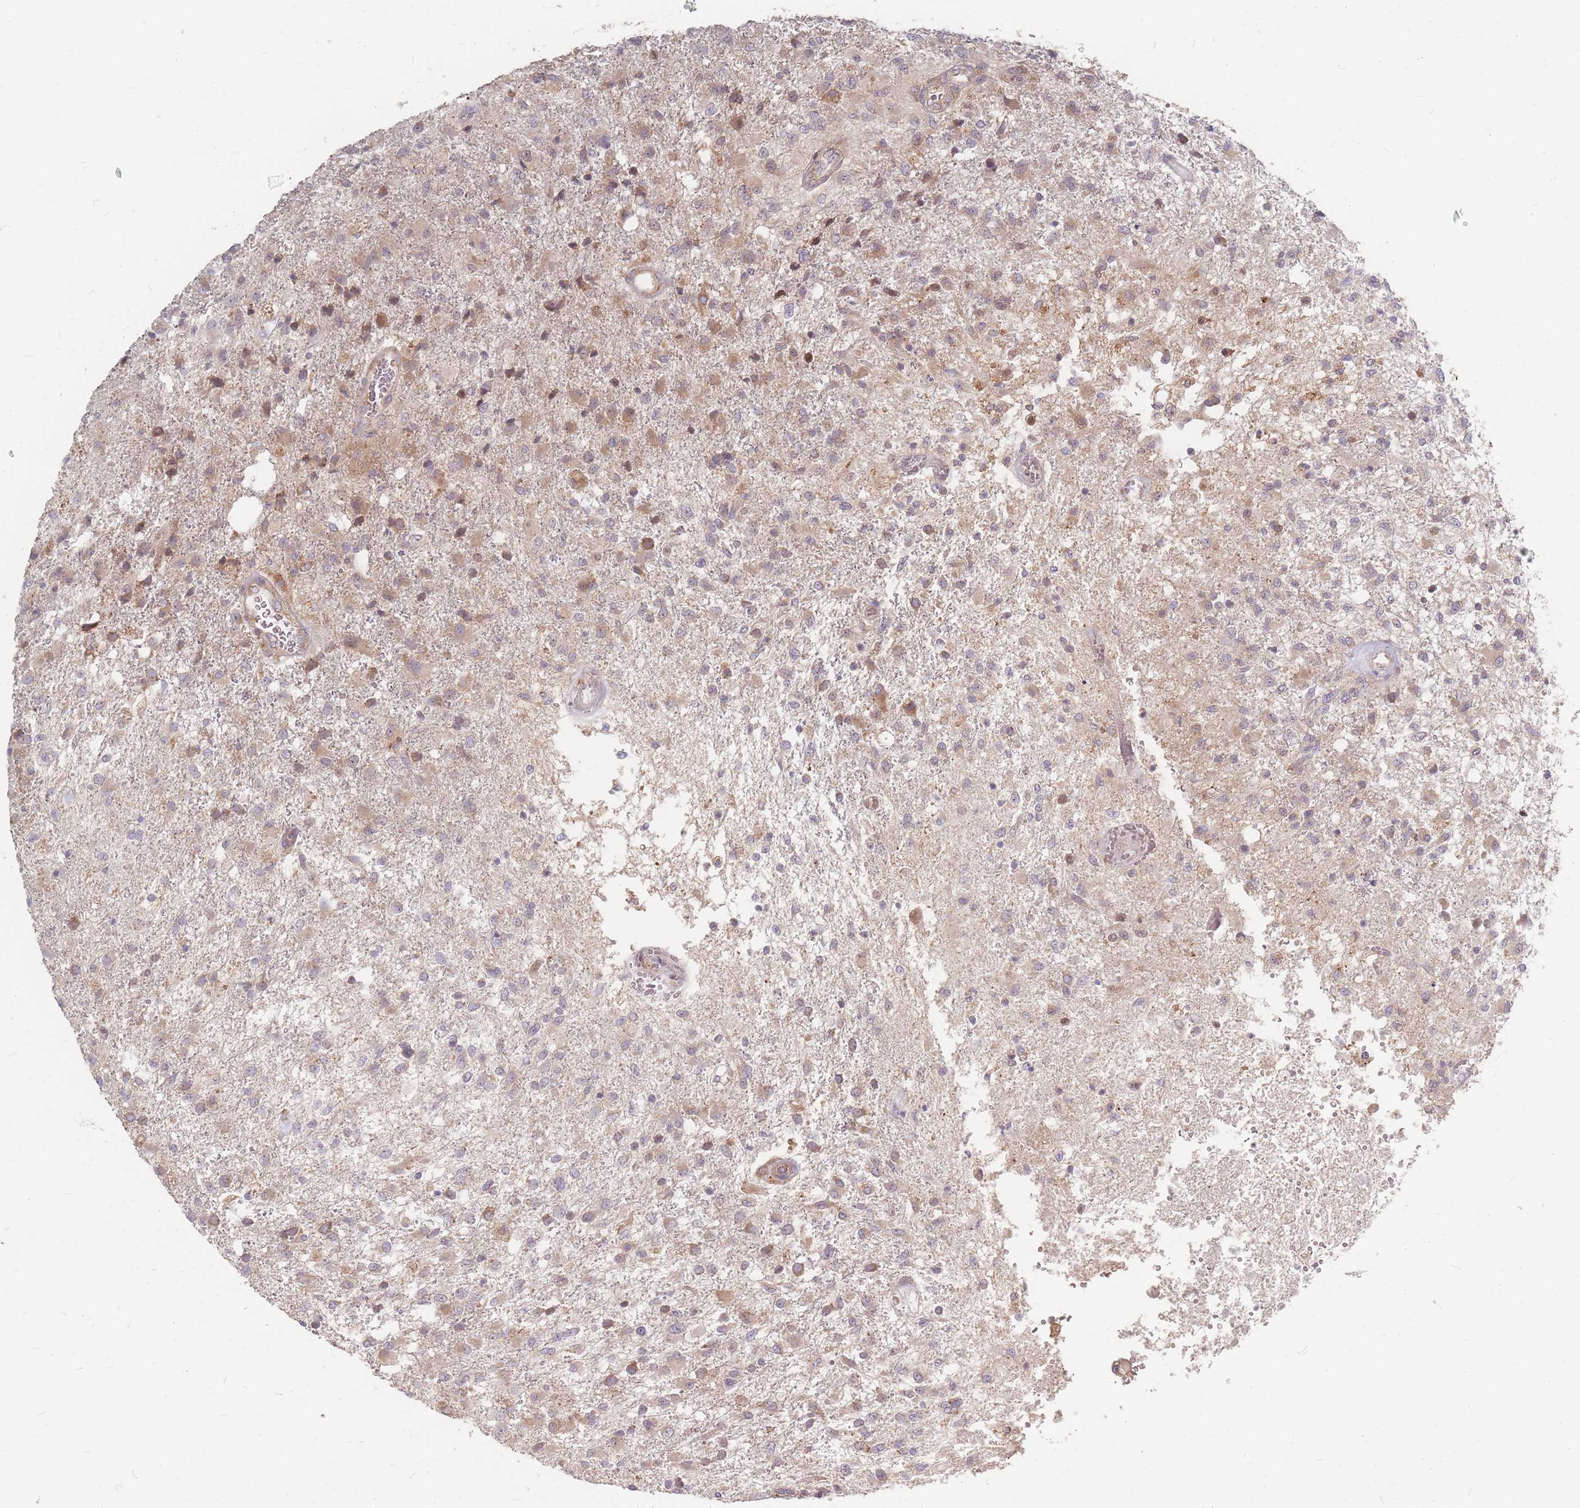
{"staining": {"intensity": "weak", "quantity": "25%-75%", "location": "cytoplasmic/membranous"}, "tissue": "glioma", "cell_type": "Tumor cells", "image_type": "cancer", "snomed": [{"axis": "morphology", "description": "Glioma, malignant, High grade"}, {"axis": "topography", "description": "Brain"}], "caption": "Glioma tissue displays weak cytoplasmic/membranous expression in approximately 25%-75% of tumor cells", "gene": "SMIM14", "patient": {"sex": "female", "age": 74}}